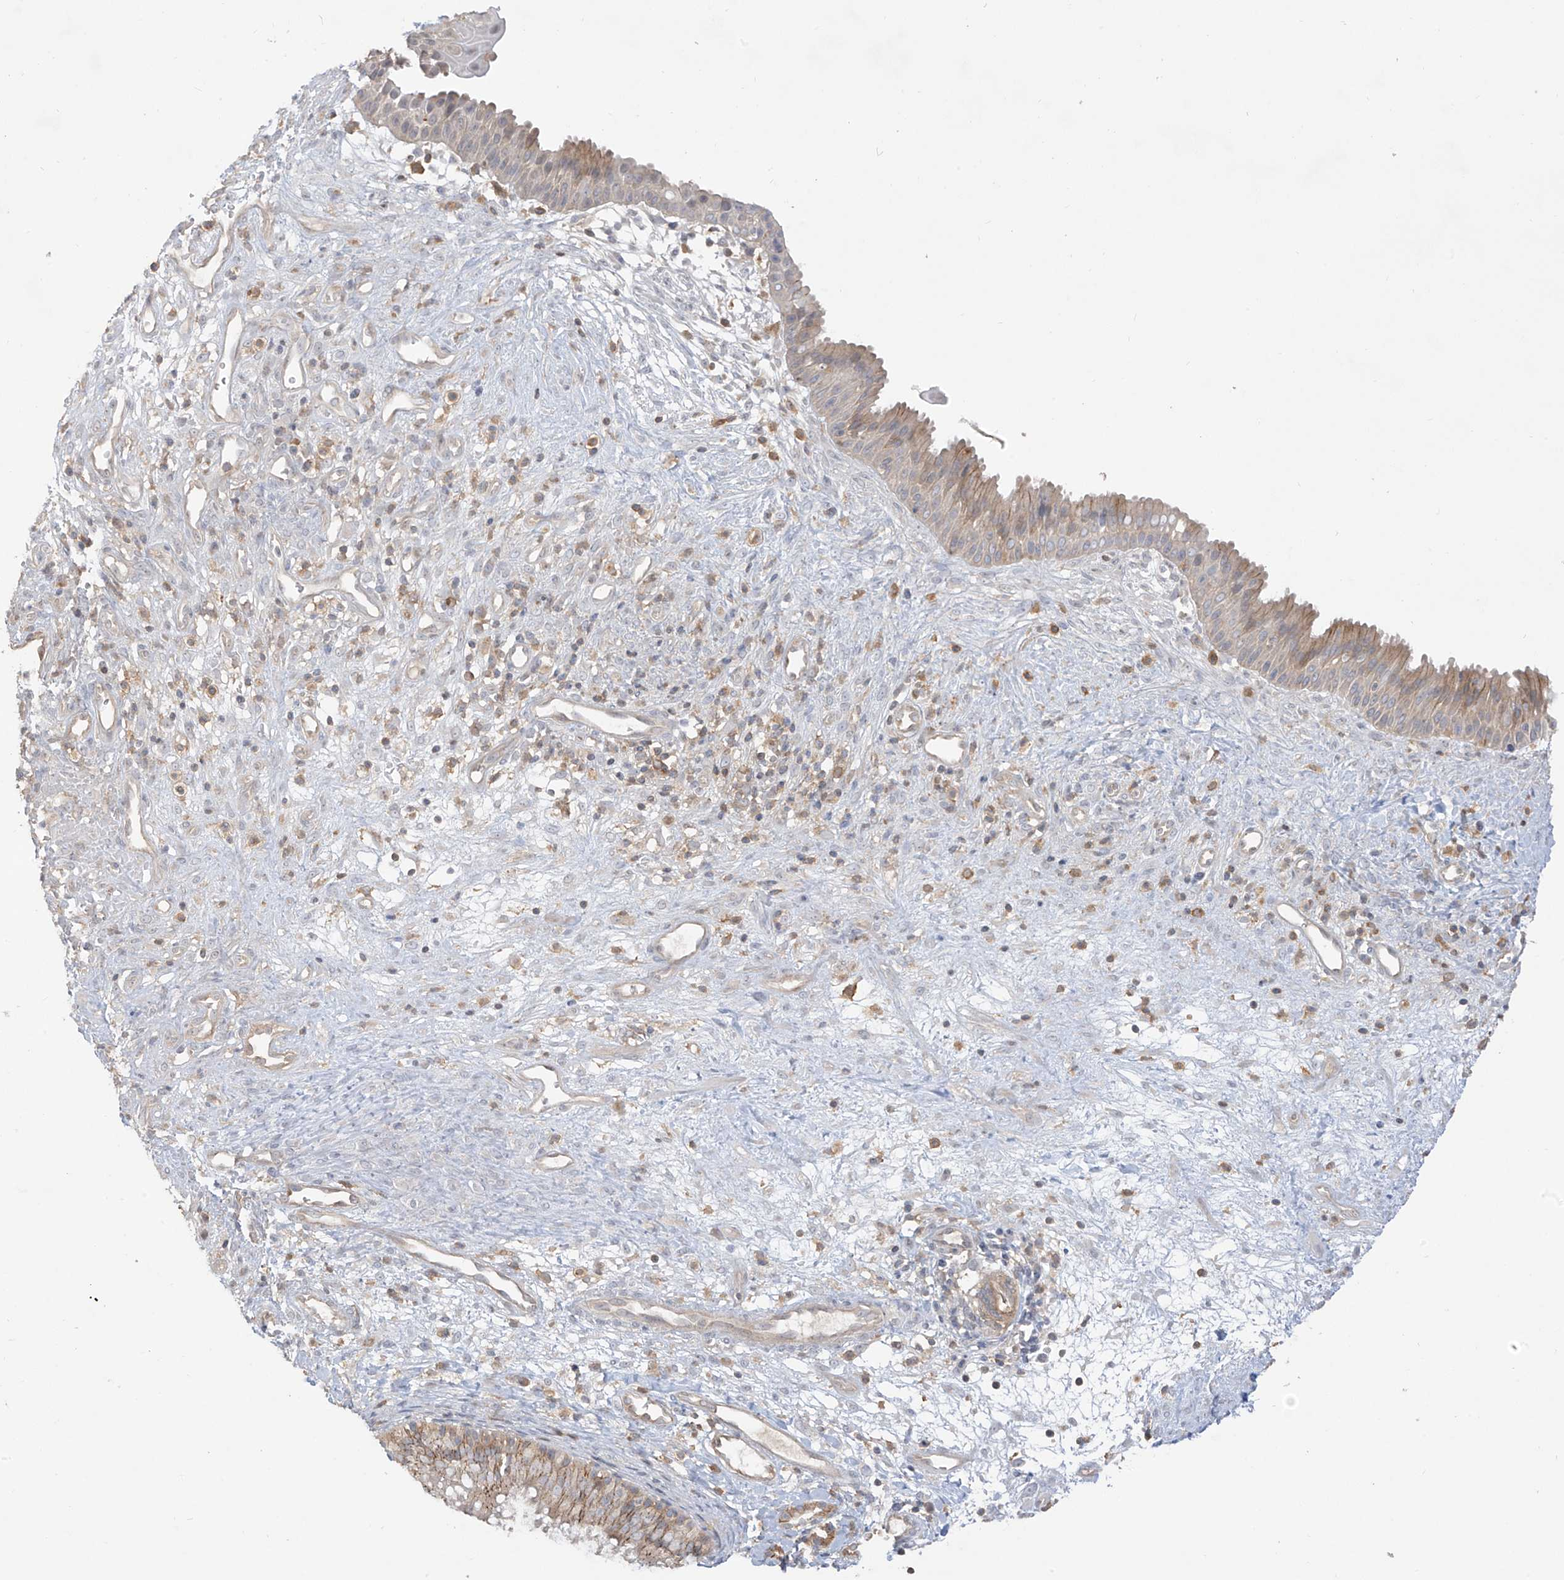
{"staining": {"intensity": "weak", "quantity": "<25%", "location": "cytoplasmic/membranous"}, "tissue": "nasopharynx", "cell_type": "Respiratory epithelial cells", "image_type": "normal", "snomed": [{"axis": "morphology", "description": "Normal tissue, NOS"}, {"axis": "topography", "description": "Nasopharynx"}], "caption": "A high-resolution image shows immunohistochemistry (IHC) staining of normal nasopharynx, which reveals no significant expression in respiratory epithelial cells.", "gene": "ANGEL2", "patient": {"sex": "male", "age": 22}}